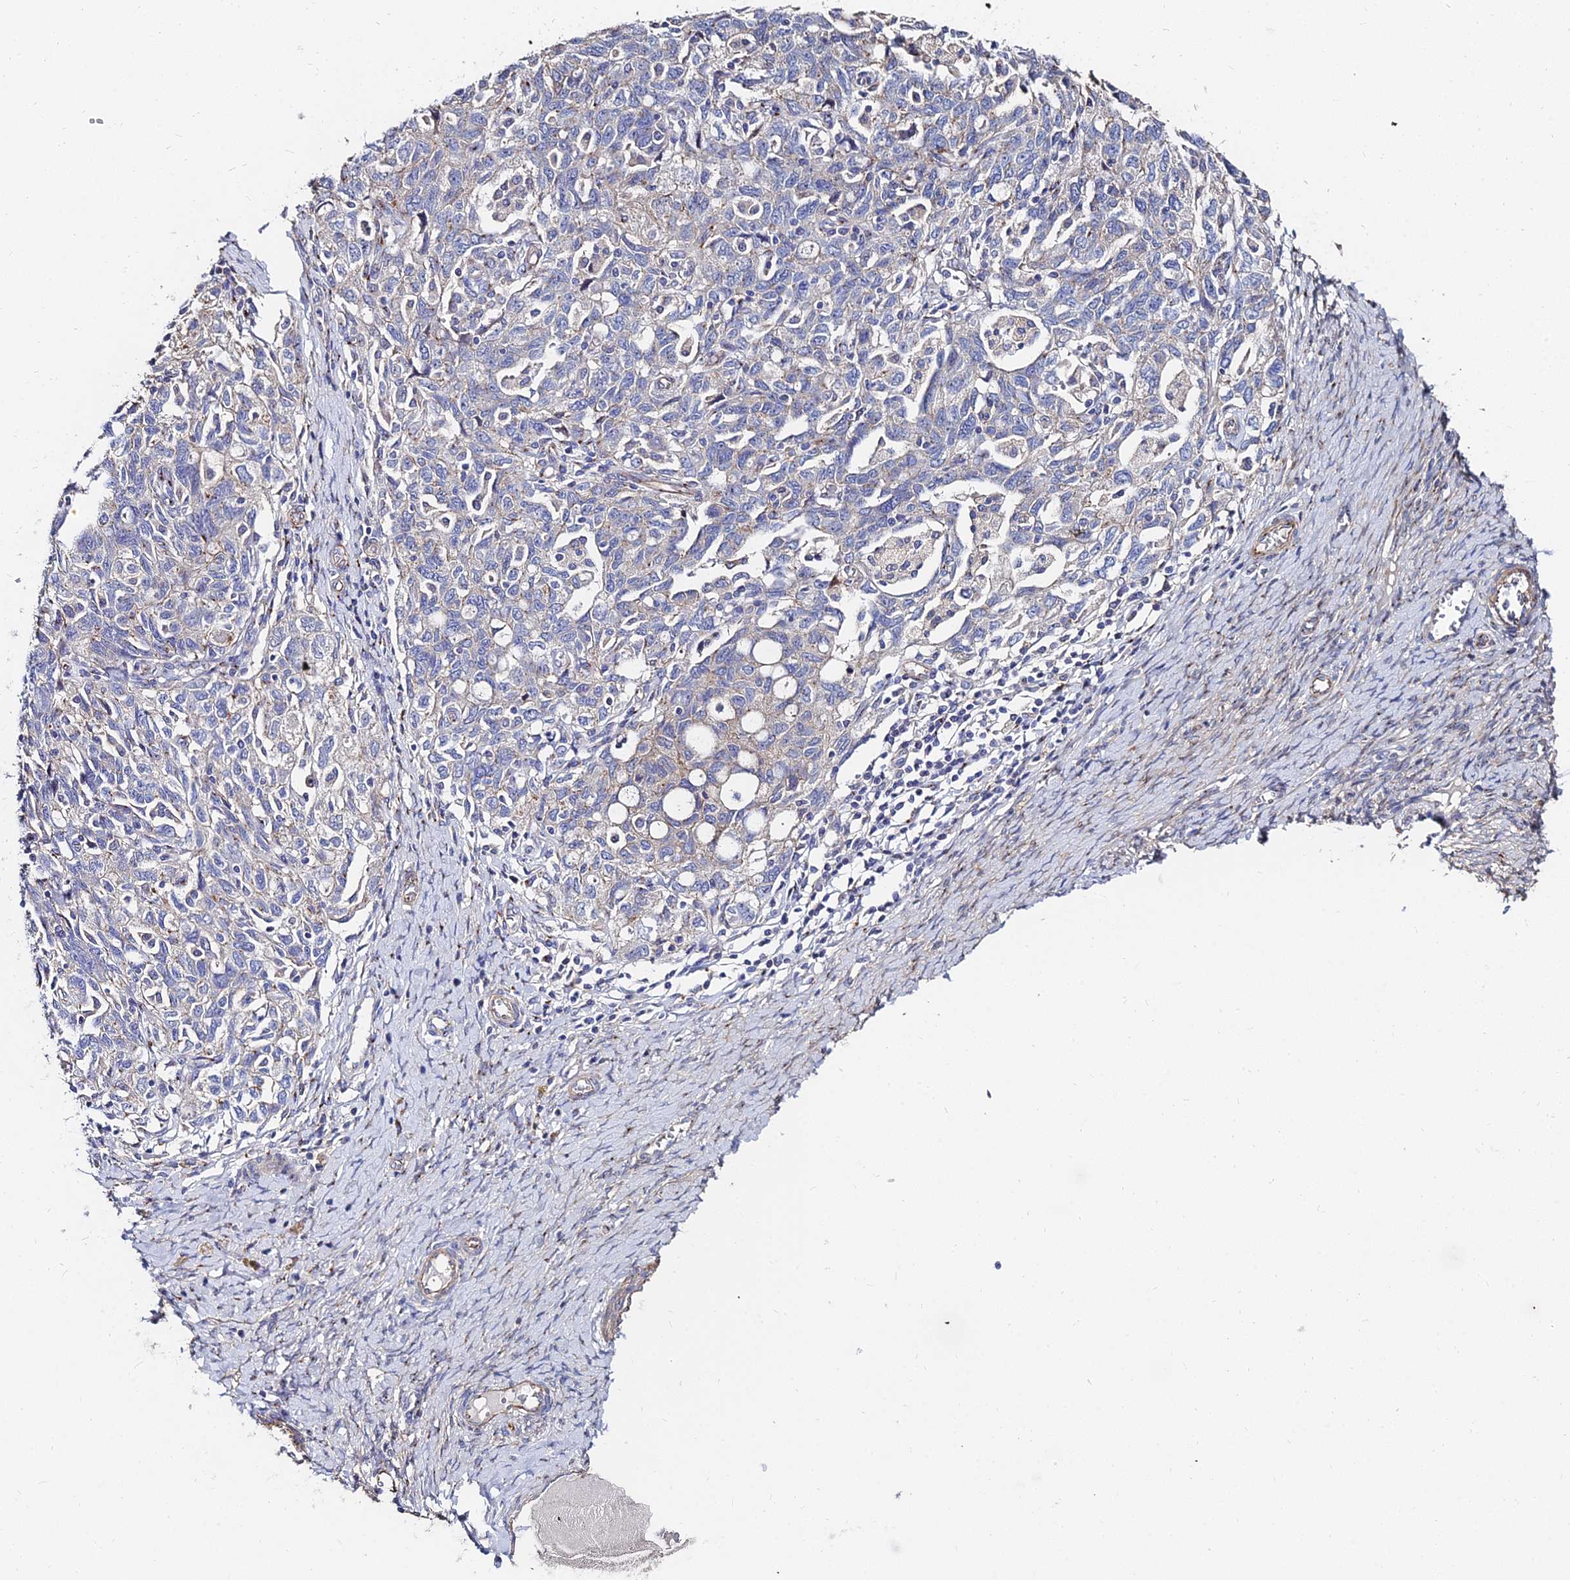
{"staining": {"intensity": "weak", "quantity": "<25%", "location": "cytoplasmic/membranous"}, "tissue": "ovarian cancer", "cell_type": "Tumor cells", "image_type": "cancer", "snomed": [{"axis": "morphology", "description": "Carcinoma, NOS"}, {"axis": "morphology", "description": "Cystadenocarcinoma, serous, NOS"}, {"axis": "topography", "description": "Ovary"}], "caption": "Tumor cells are negative for brown protein staining in ovarian carcinoma. (IHC, brightfield microscopy, high magnification).", "gene": "BORCS8", "patient": {"sex": "female", "age": 69}}